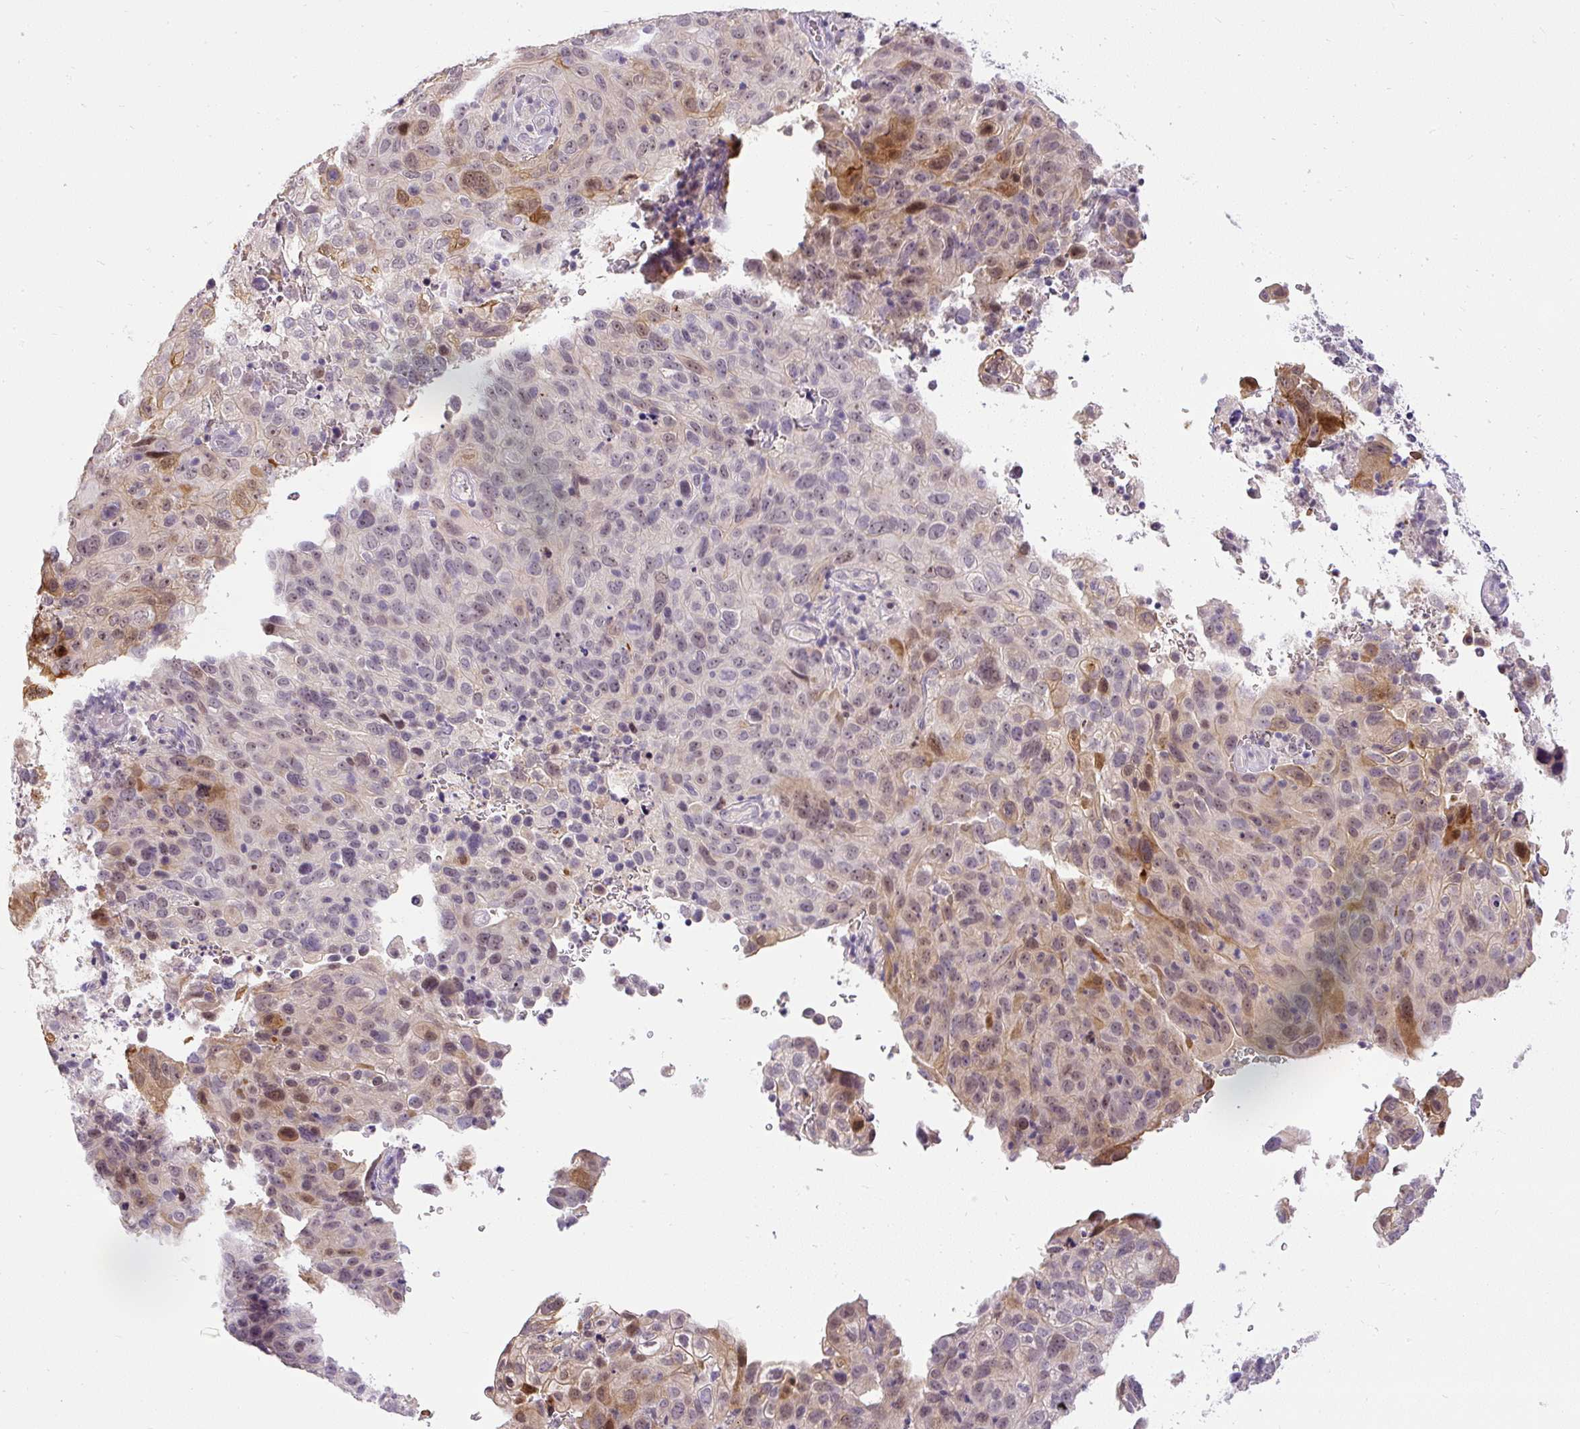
{"staining": {"intensity": "moderate", "quantity": "<25%", "location": "cytoplasmic/membranous,nuclear"}, "tissue": "cervical cancer", "cell_type": "Tumor cells", "image_type": "cancer", "snomed": [{"axis": "morphology", "description": "Squamous cell carcinoma, NOS"}, {"axis": "topography", "description": "Cervix"}], "caption": "The image exhibits staining of squamous cell carcinoma (cervical), revealing moderate cytoplasmic/membranous and nuclear protein positivity (brown color) within tumor cells. (IHC, brightfield microscopy, high magnification).", "gene": "FAM117B", "patient": {"sex": "female", "age": 44}}